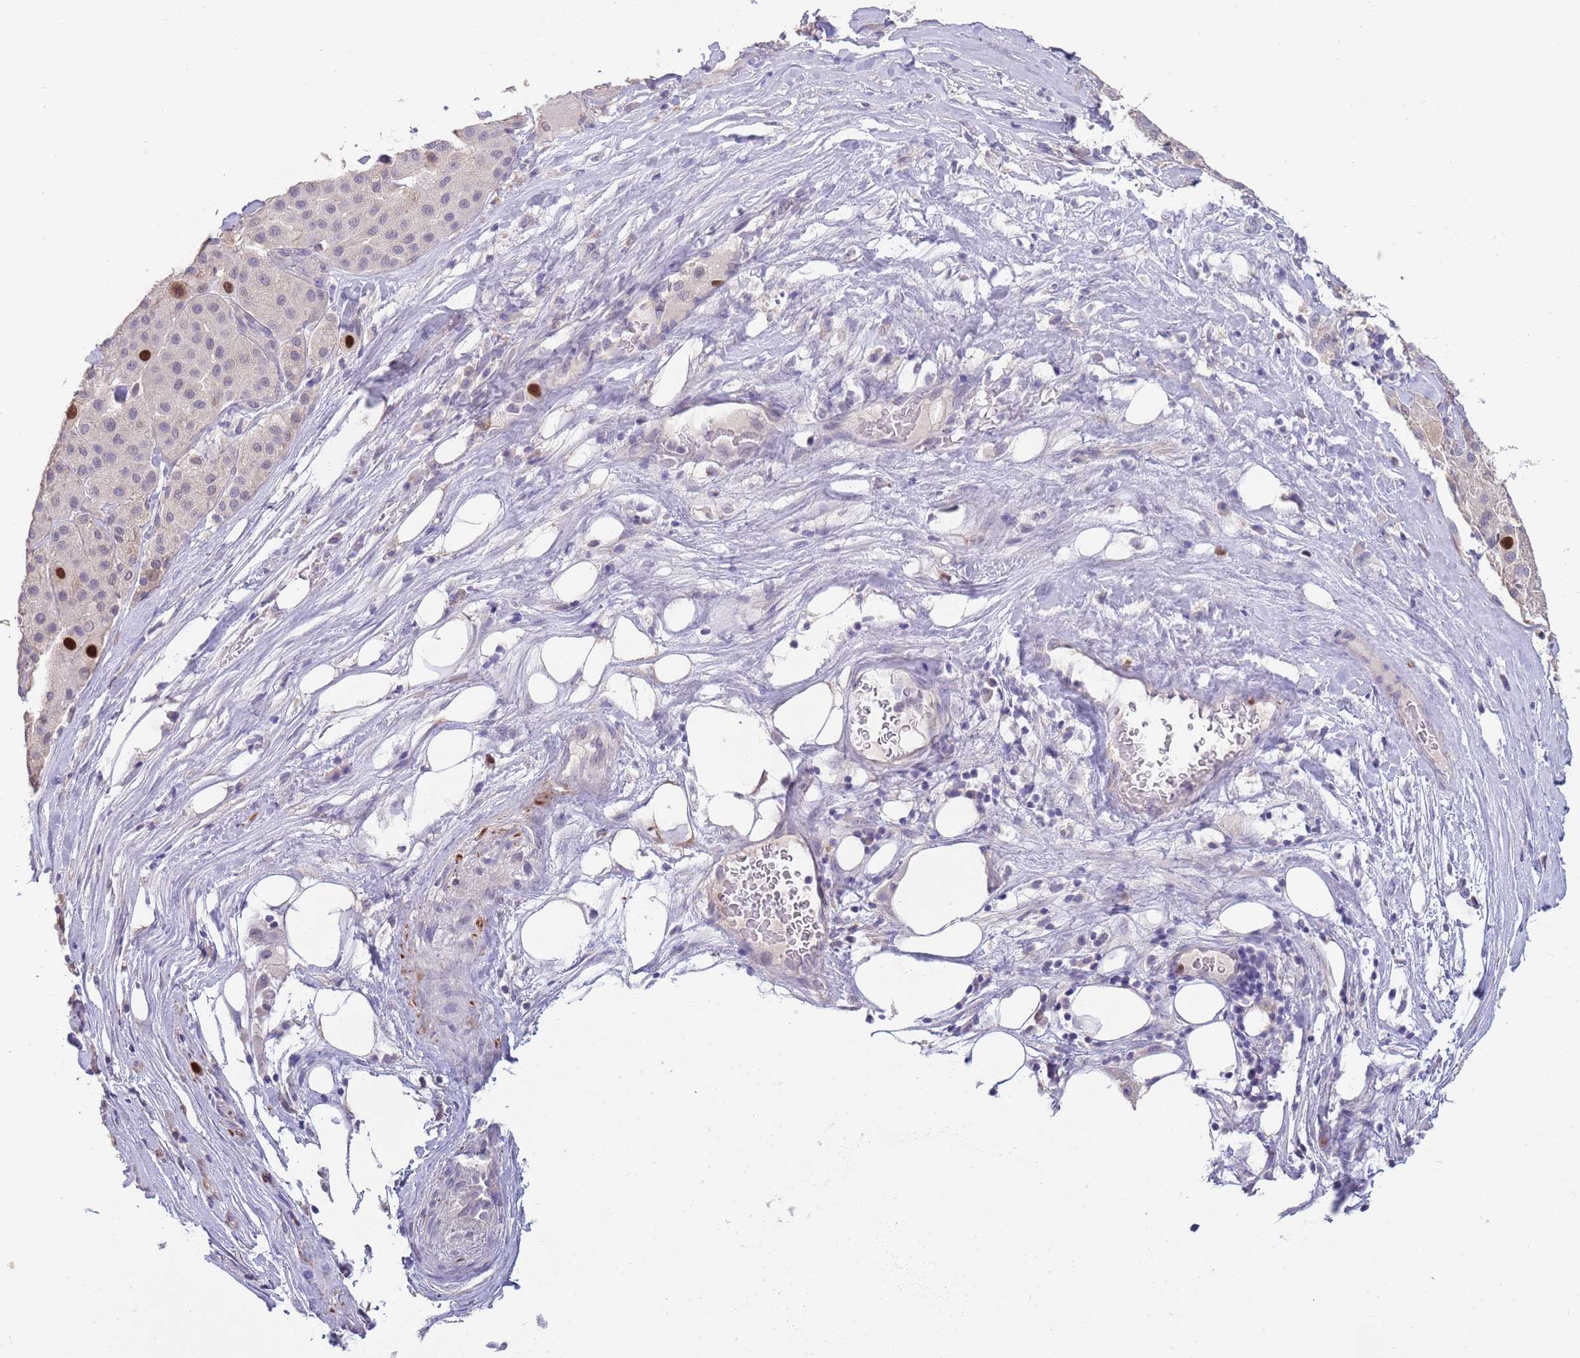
{"staining": {"intensity": "strong", "quantity": "<25%", "location": "nuclear"}, "tissue": "melanoma", "cell_type": "Tumor cells", "image_type": "cancer", "snomed": [{"axis": "morphology", "description": "Malignant melanoma, Metastatic site"}, {"axis": "topography", "description": "Smooth muscle"}], "caption": "Immunohistochemical staining of human melanoma exhibits medium levels of strong nuclear protein staining in about <25% of tumor cells.", "gene": "PIMREG", "patient": {"sex": "male", "age": 41}}